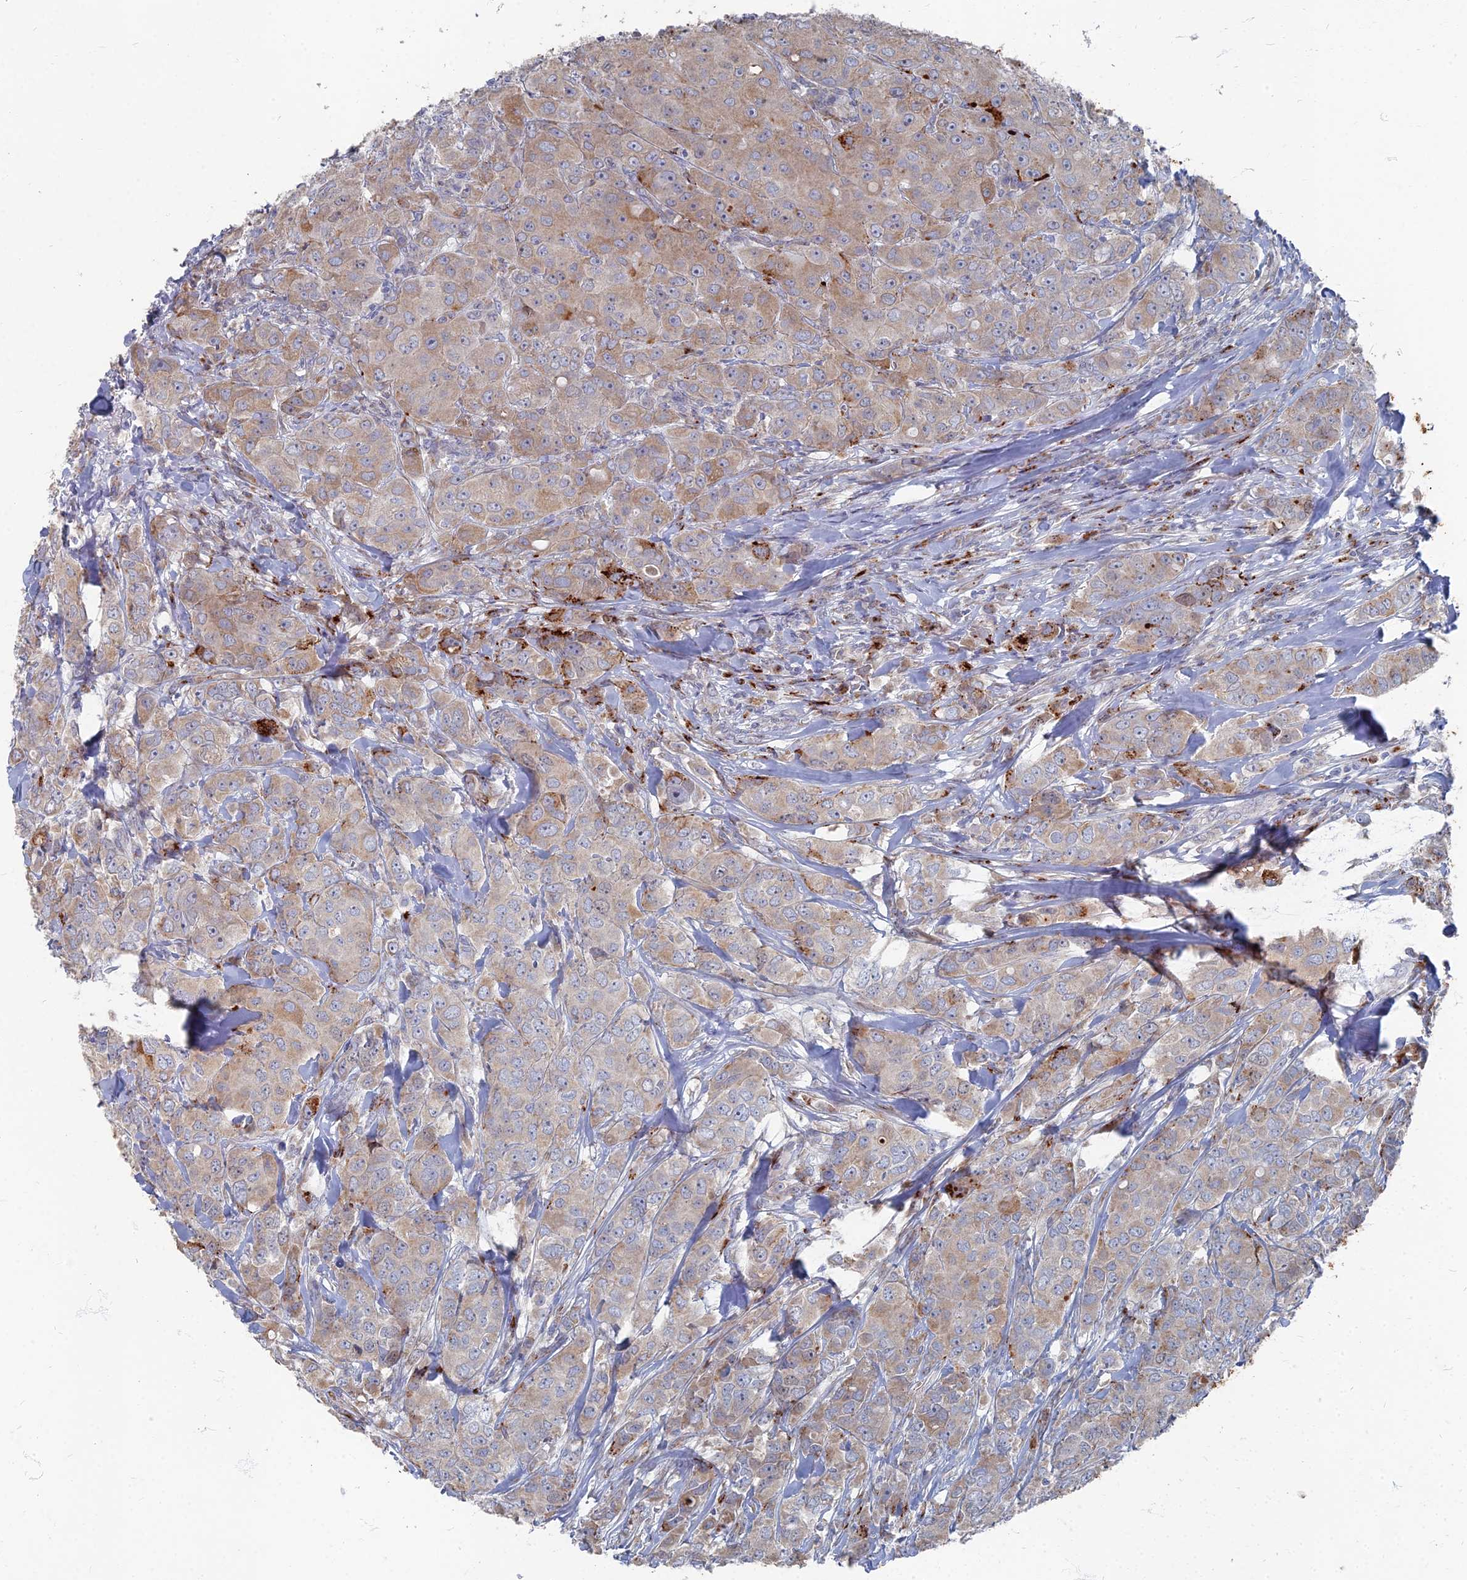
{"staining": {"intensity": "moderate", "quantity": "<25%", "location": "cytoplasmic/membranous"}, "tissue": "breast cancer", "cell_type": "Tumor cells", "image_type": "cancer", "snomed": [{"axis": "morphology", "description": "Duct carcinoma"}, {"axis": "topography", "description": "Breast"}], "caption": "An image showing moderate cytoplasmic/membranous positivity in about <25% of tumor cells in breast cancer, as visualized by brown immunohistochemical staining.", "gene": "TMEM128", "patient": {"sex": "female", "age": 43}}